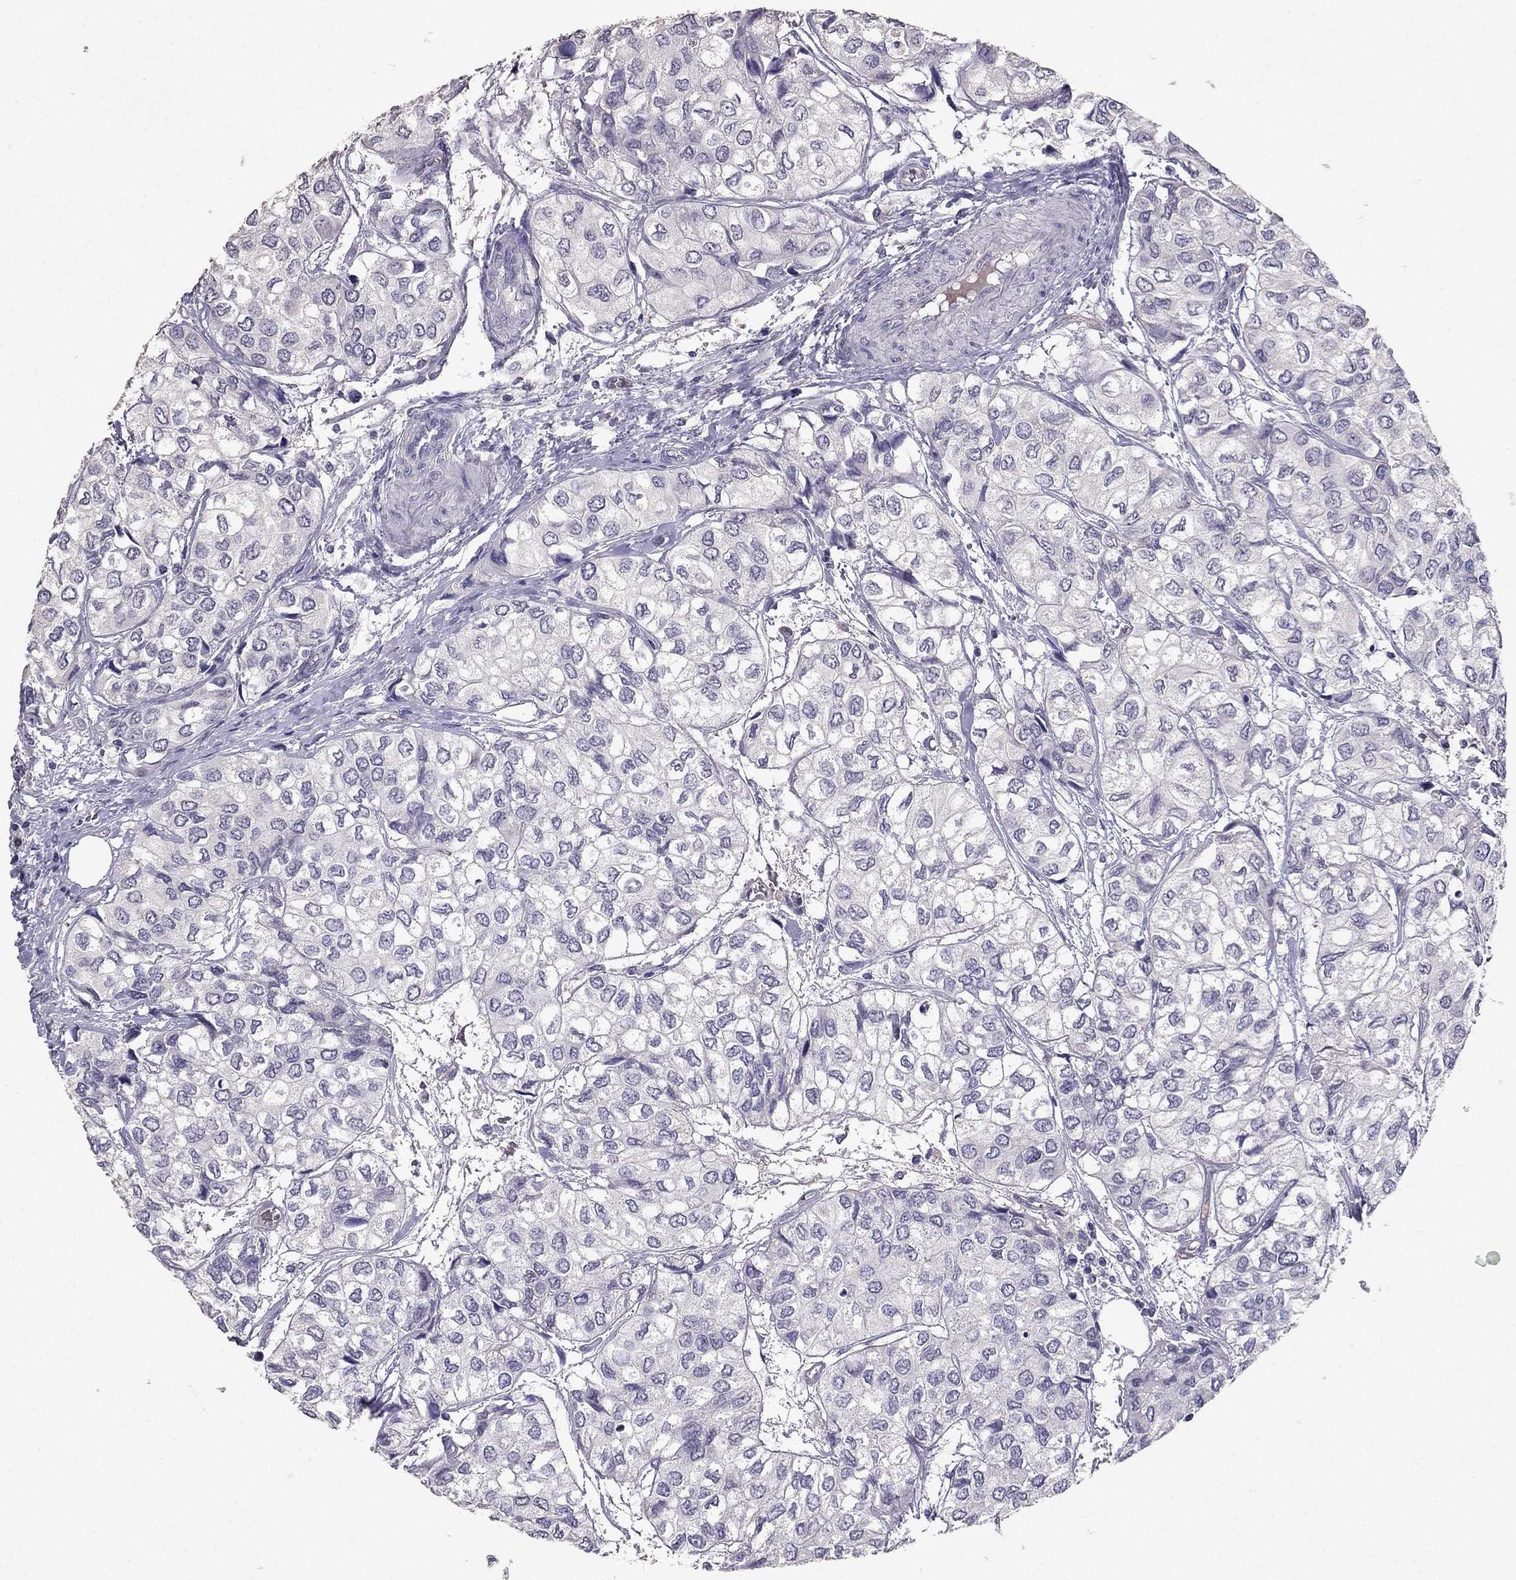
{"staining": {"intensity": "negative", "quantity": "none", "location": "none"}, "tissue": "urothelial cancer", "cell_type": "Tumor cells", "image_type": "cancer", "snomed": [{"axis": "morphology", "description": "Urothelial carcinoma, High grade"}, {"axis": "topography", "description": "Urinary bladder"}], "caption": "Immunohistochemistry micrograph of human urothelial carcinoma (high-grade) stained for a protein (brown), which displays no staining in tumor cells. (DAB IHC, high magnification).", "gene": "RFLNB", "patient": {"sex": "male", "age": 73}}